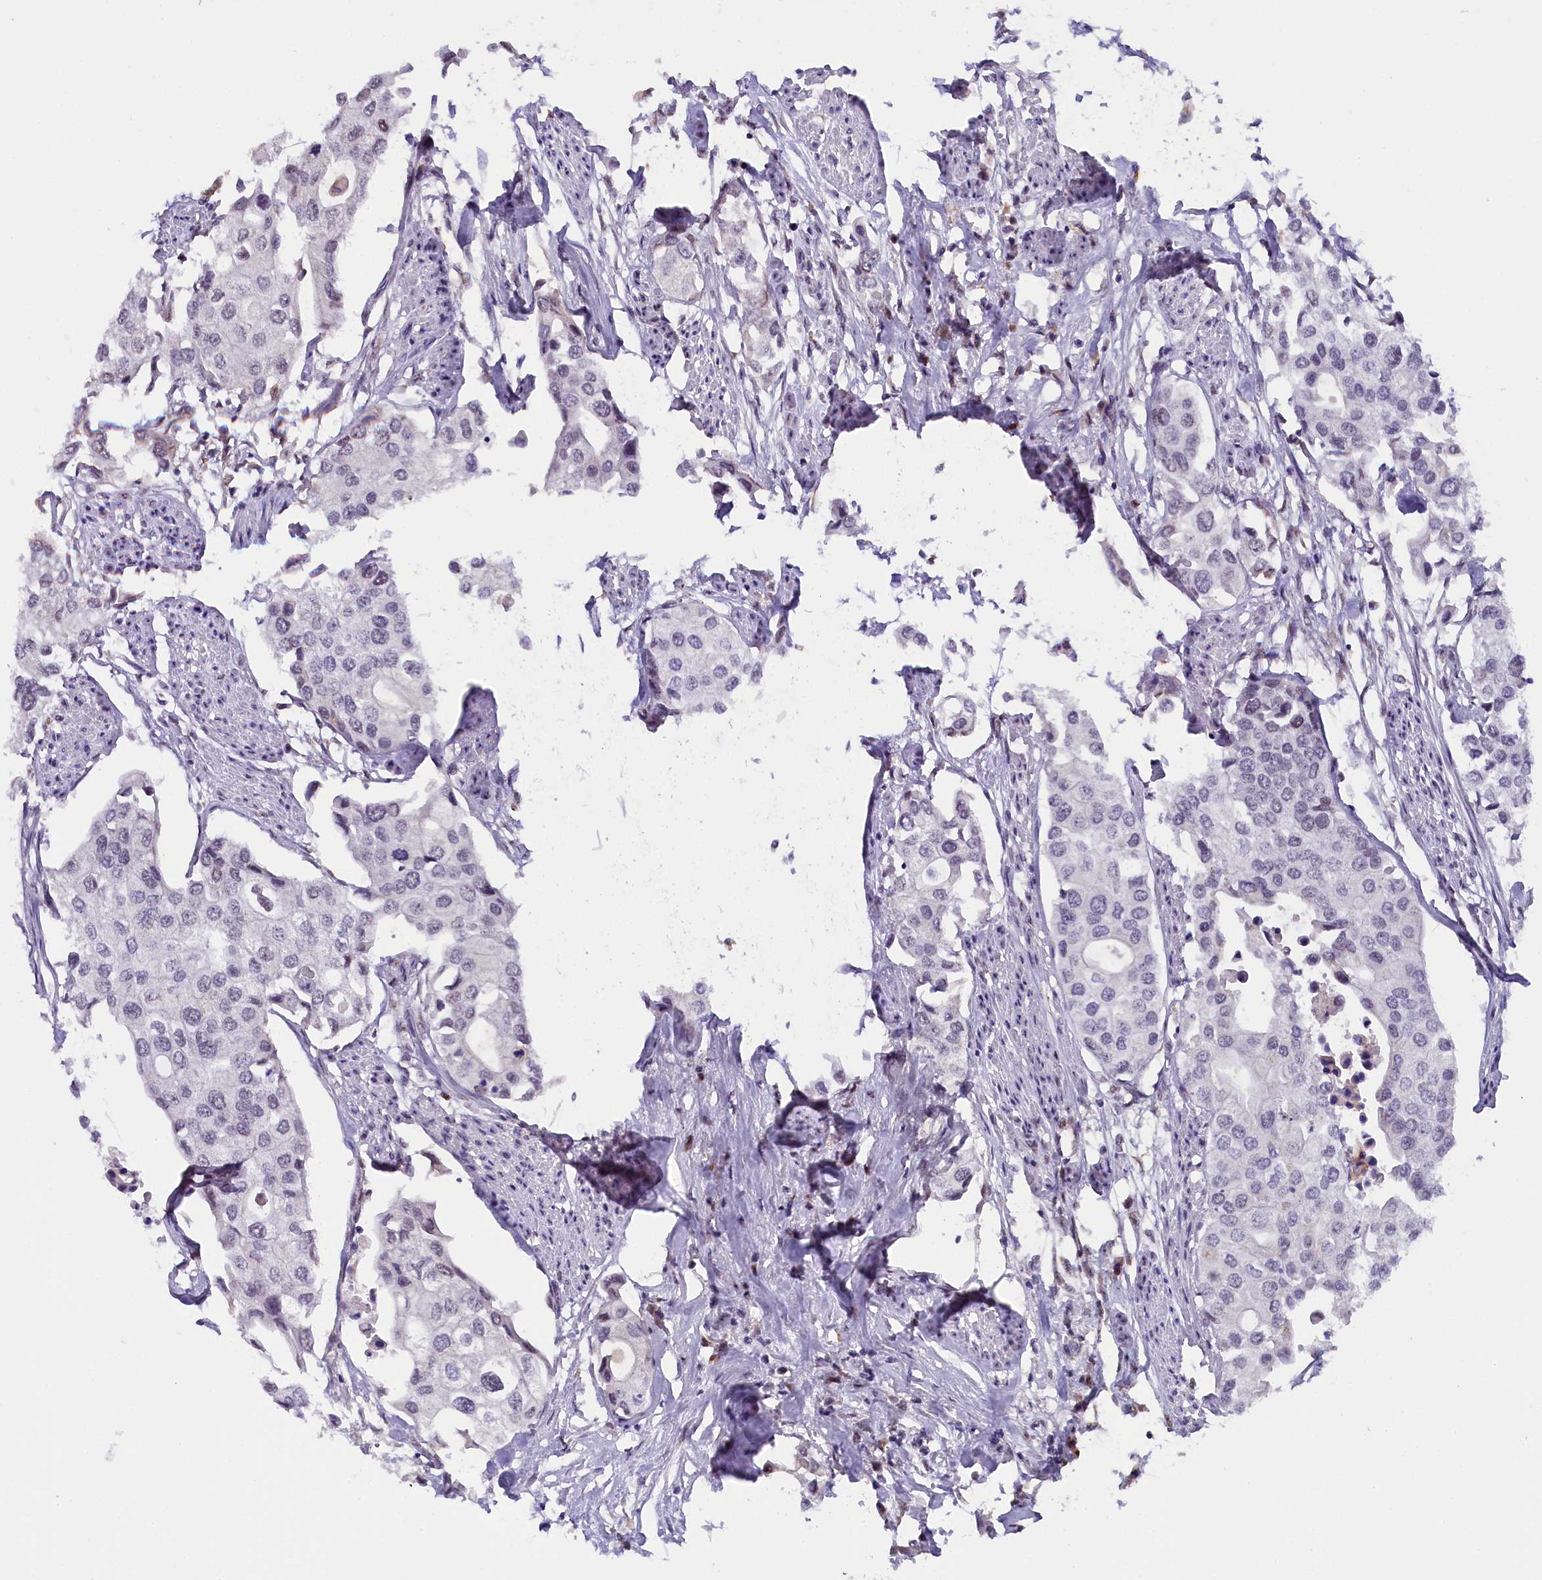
{"staining": {"intensity": "negative", "quantity": "none", "location": "none"}, "tissue": "urothelial cancer", "cell_type": "Tumor cells", "image_type": "cancer", "snomed": [{"axis": "morphology", "description": "Urothelial carcinoma, High grade"}, {"axis": "topography", "description": "Urinary bladder"}], "caption": "The photomicrograph exhibits no significant positivity in tumor cells of urothelial cancer. (Stains: DAB (3,3'-diaminobenzidine) immunohistochemistry (IHC) with hematoxylin counter stain, Microscopy: brightfield microscopy at high magnification).", "gene": "NCBP1", "patient": {"sex": "male", "age": 64}}